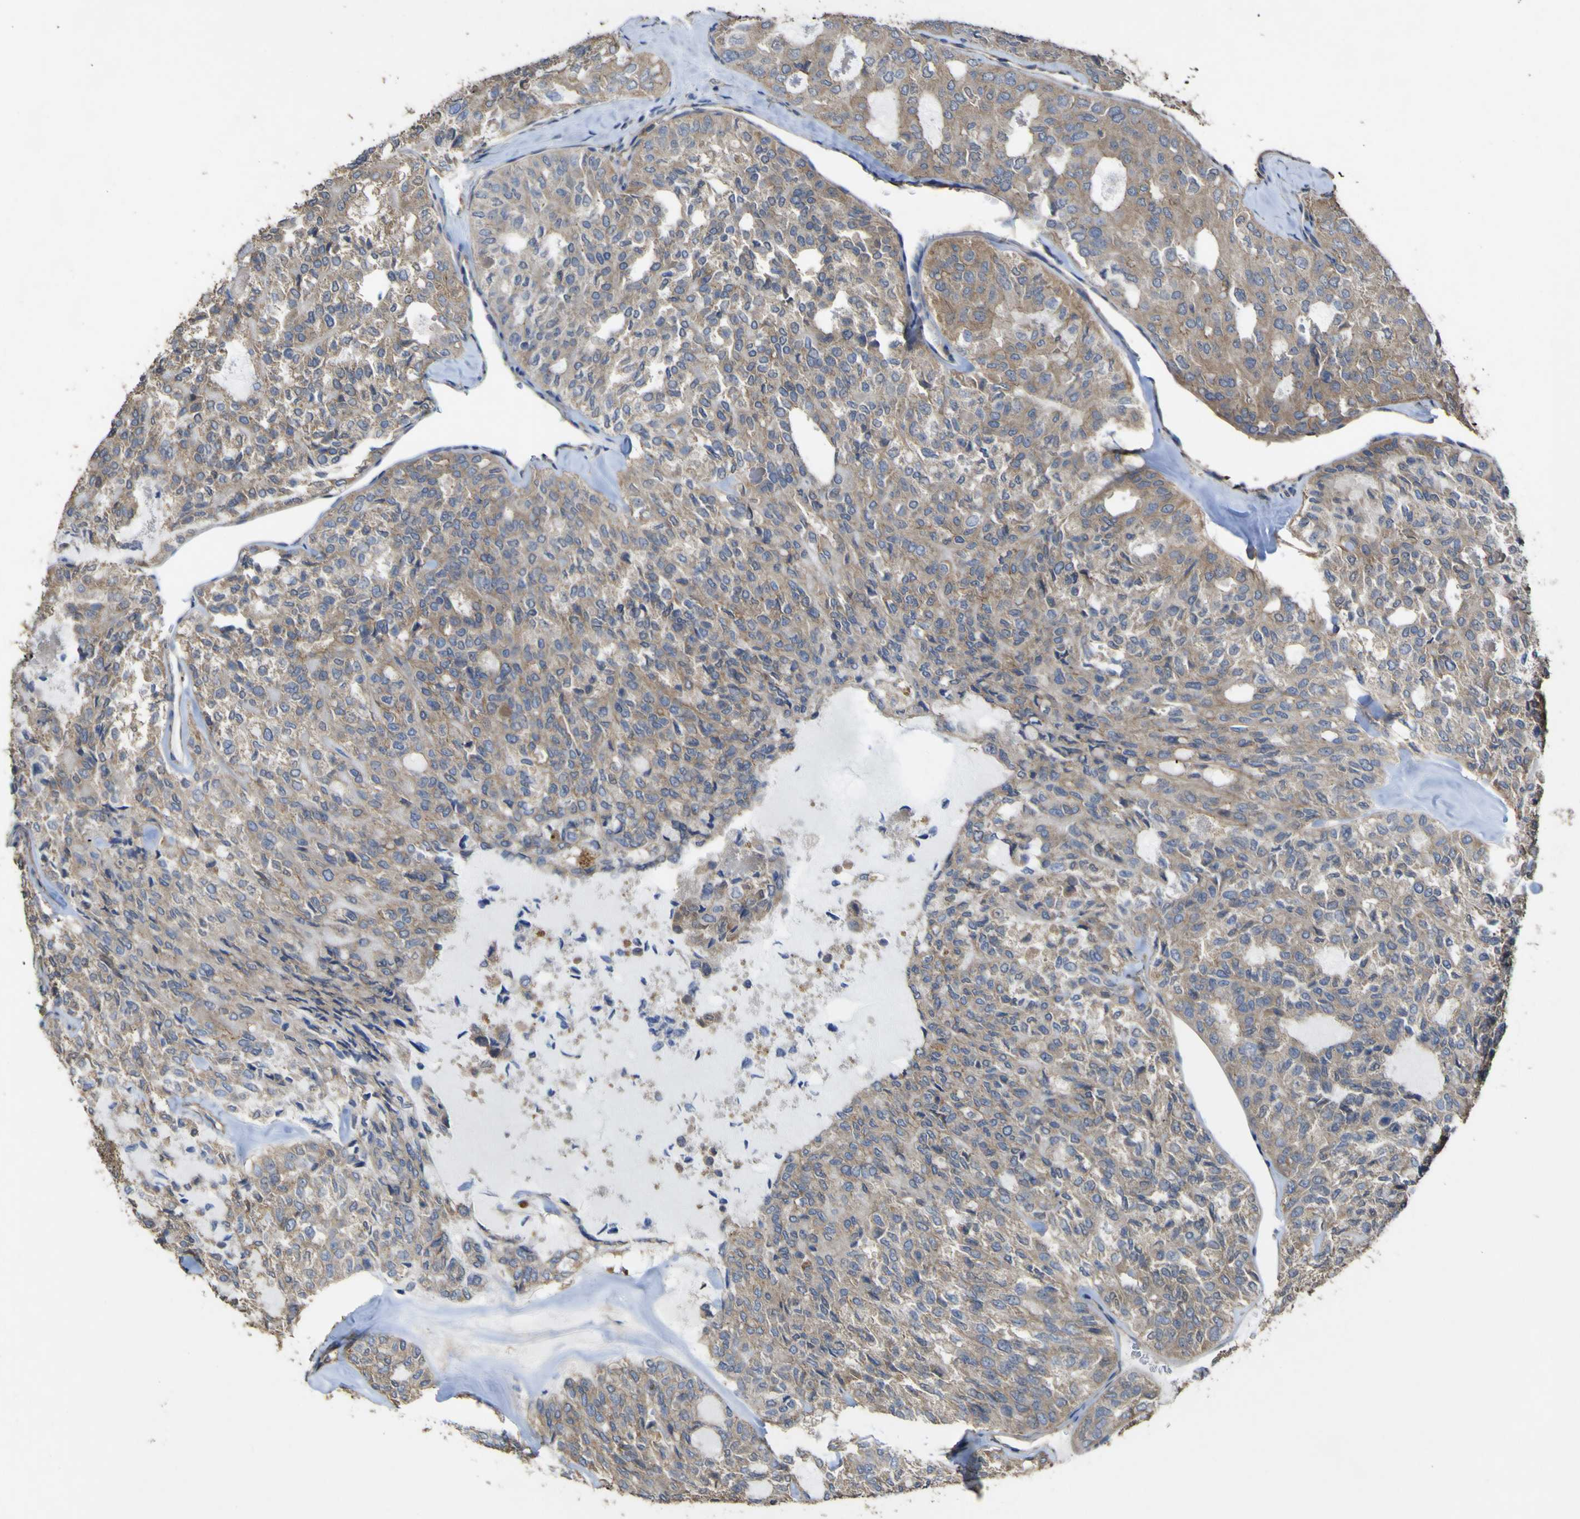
{"staining": {"intensity": "moderate", "quantity": ">75%", "location": "cytoplasmic/membranous"}, "tissue": "thyroid cancer", "cell_type": "Tumor cells", "image_type": "cancer", "snomed": [{"axis": "morphology", "description": "Follicular adenoma carcinoma, NOS"}, {"axis": "topography", "description": "Thyroid gland"}], "caption": "DAB (3,3'-diaminobenzidine) immunohistochemical staining of thyroid cancer displays moderate cytoplasmic/membranous protein positivity in approximately >75% of tumor cells.", "gene": "TNFSF15", "patient": {"sex": "female", "age": 71}}